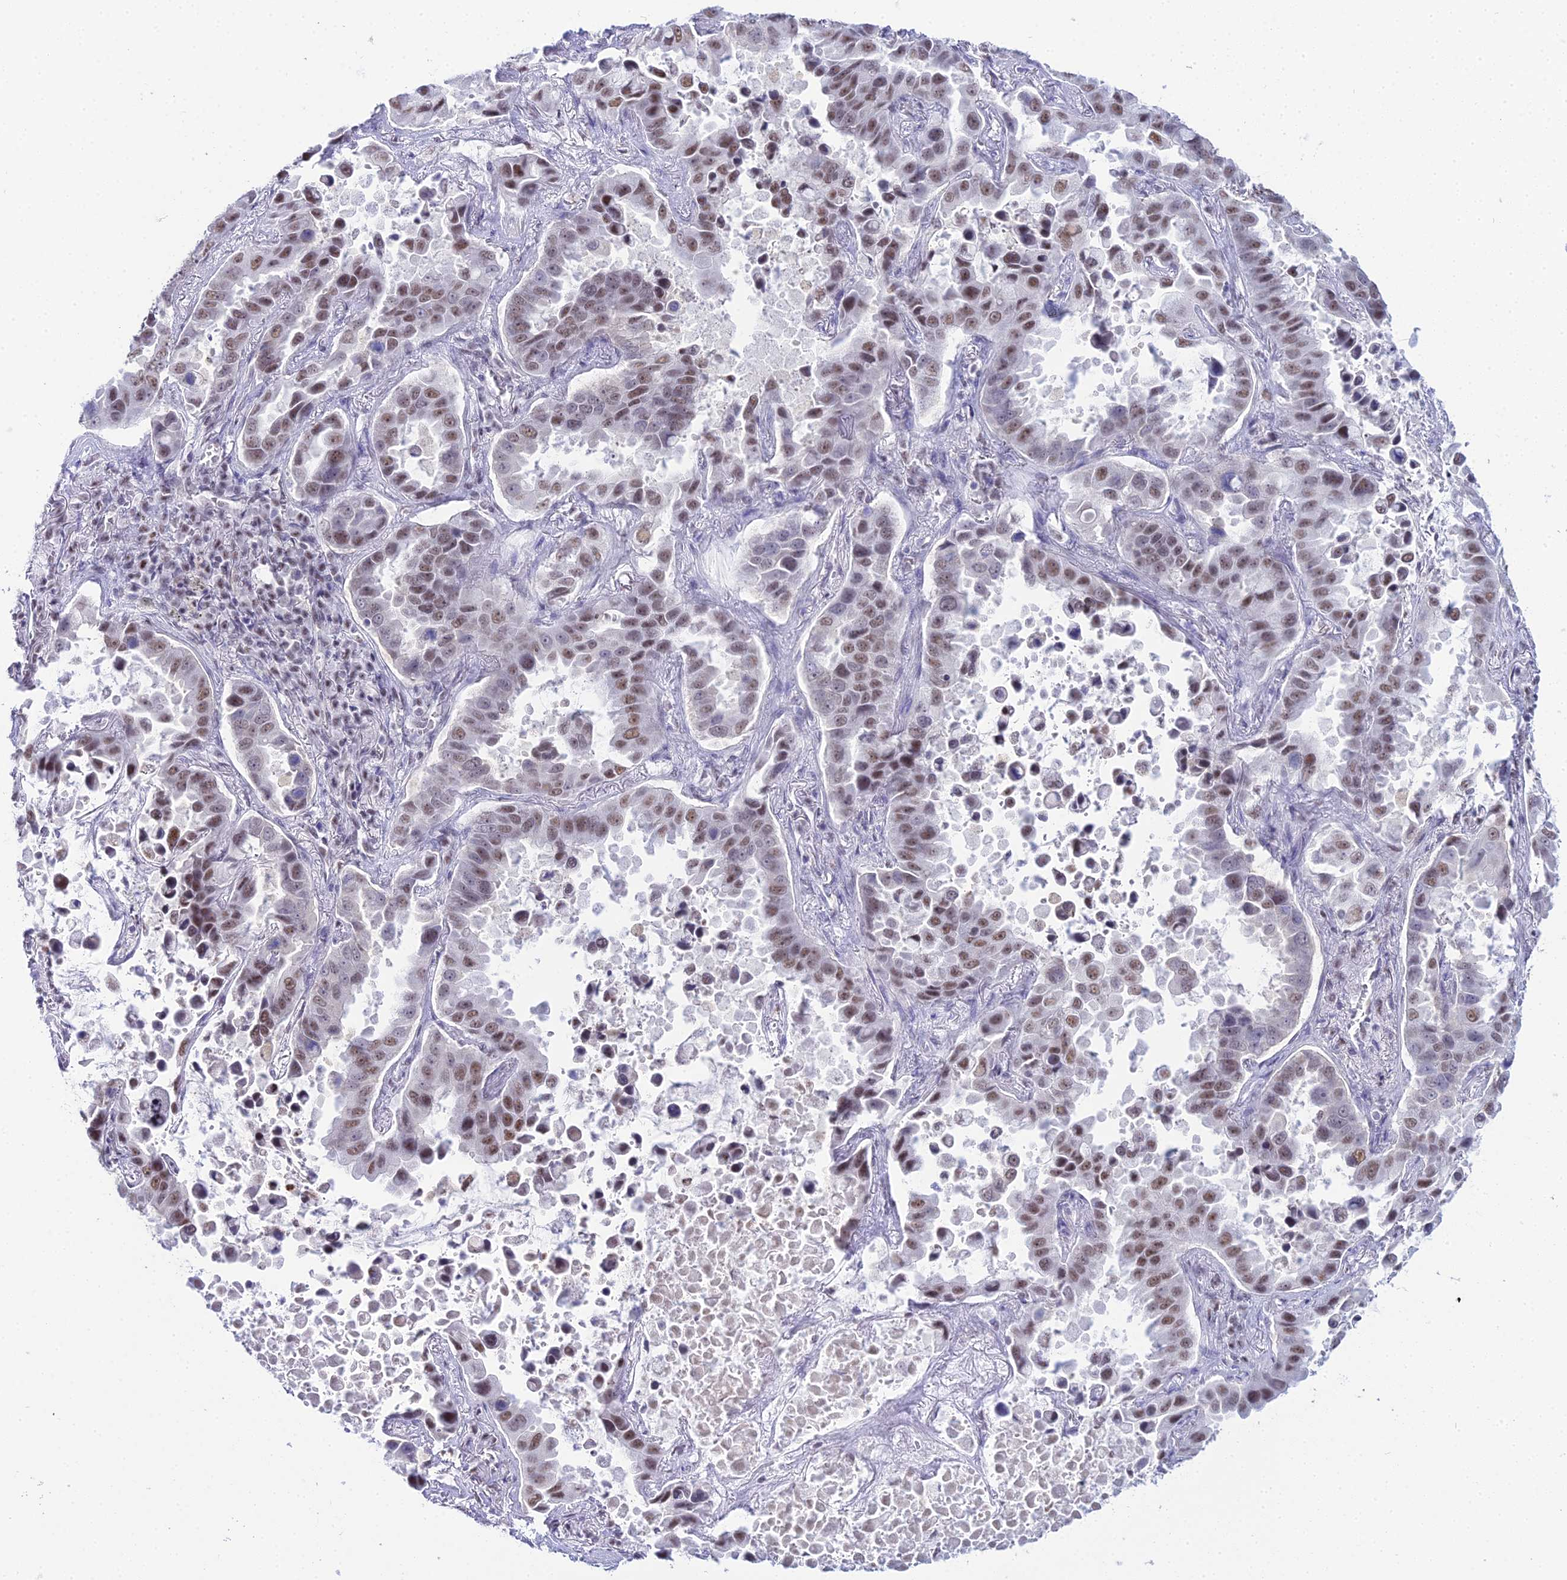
{"staining": {"intensity": "moderate", "quantity": "25%-75%", "location": "nuclear"}, "tissue": "lung cancer", "cell_type": "Tumor cells", "image_type": "cancer", "snomed": [{"axis": "morphology", "description": "Adenocarcinoma, NOS"}, {"axis": "topography", "description": "Lung"}], "caption": "This micrograph shows adenocarcinoma (lung) stained with immunohistochemistry to label a protein in brown. The nuclear of tumor cells show moderate positivity for the protein. Nuclei are counter-stained blue.", "gene": "RBM12", "patient": {"sex": "male", "age": 64}}